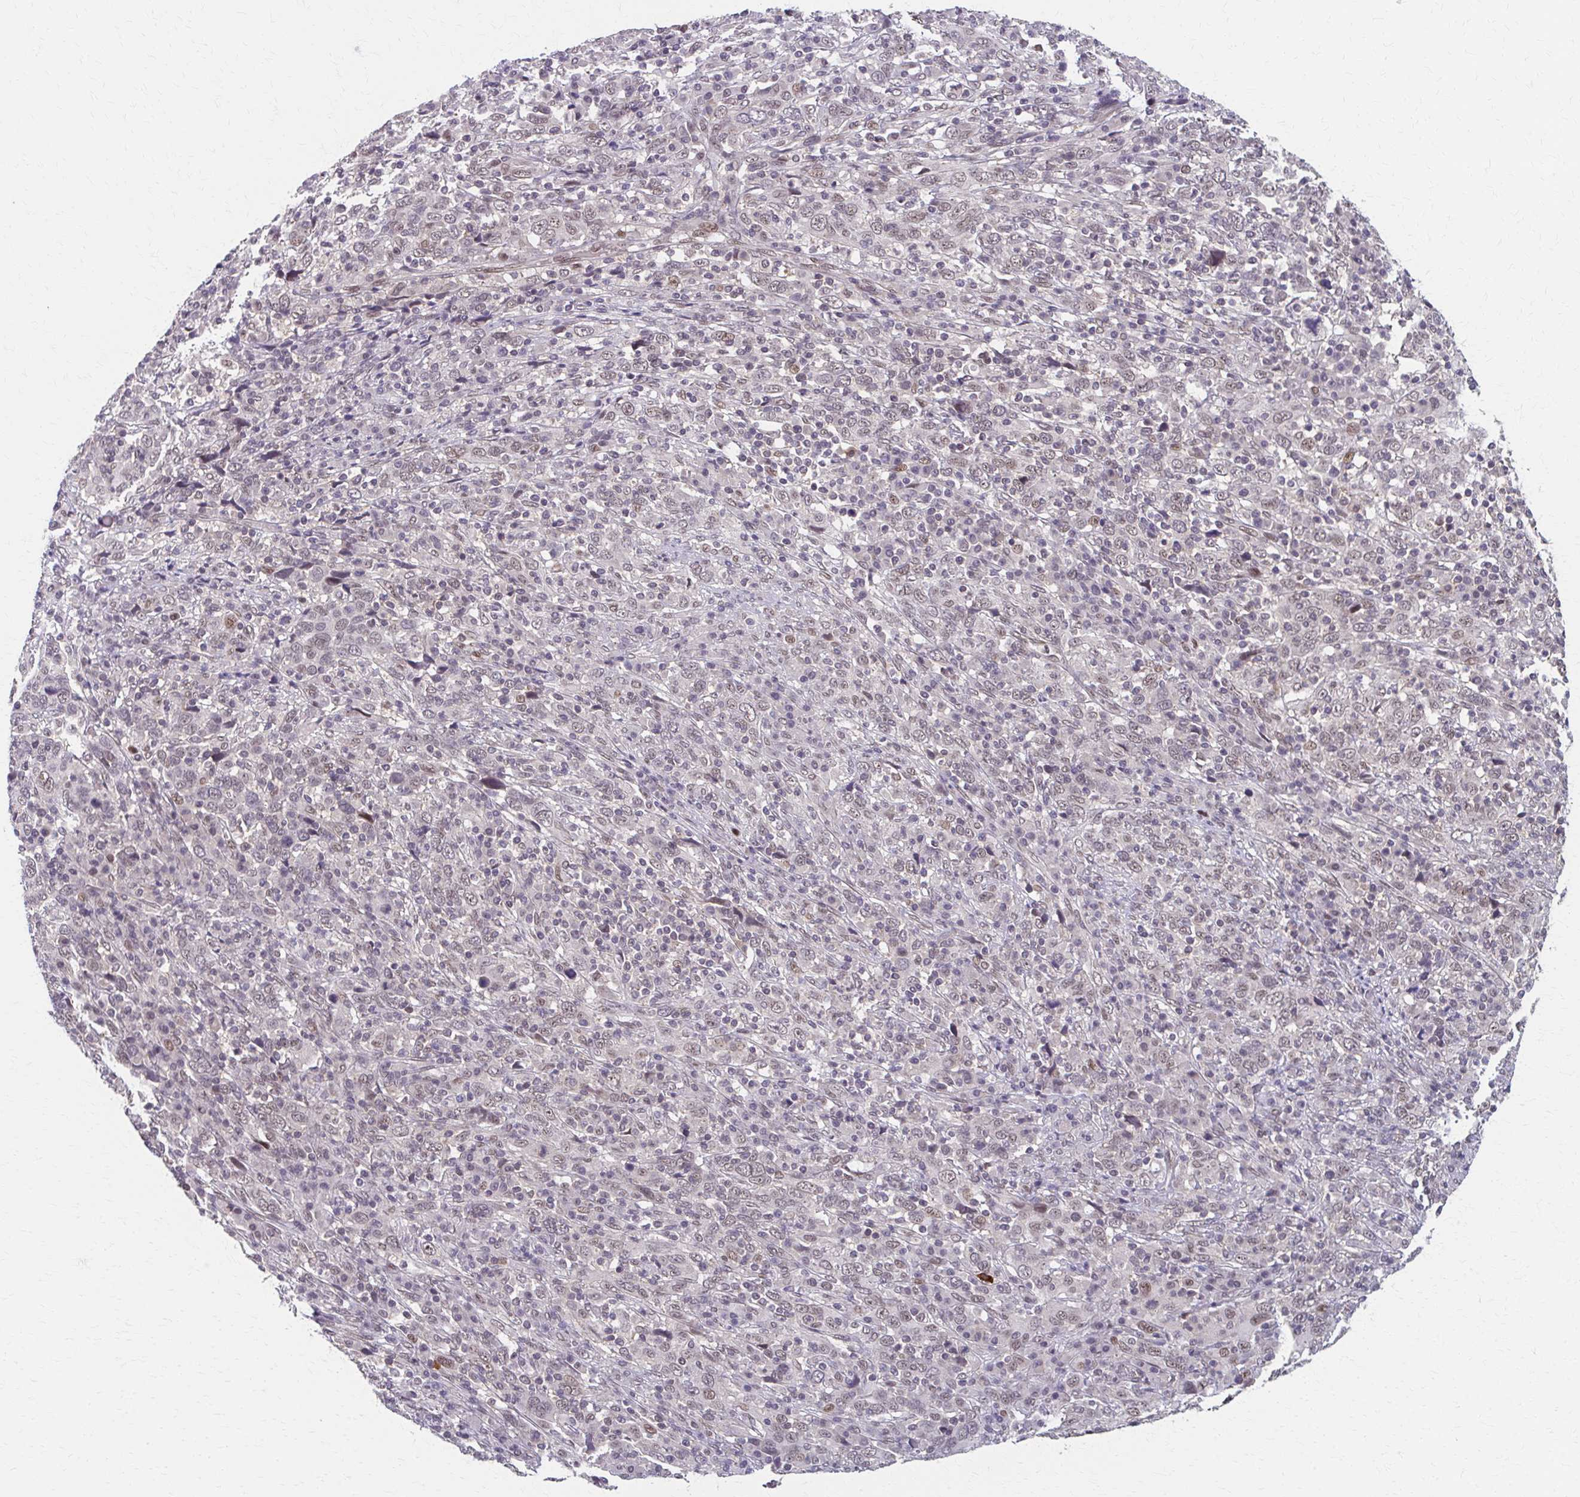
{"staining": {"intensity": "weak", "quantity": "25%-75%", "location": "nuclear"}, "tissue": "cervical cancer", "cell_type": "Tumor cells", "image_type": "cancer", "snomed": [{"axis": "morphology", "description": "Squamous cell carcinoma, NOS"}, {"axis": "topography", "description": "Cervix"}], "caption": "Immunohistochemistry (IHC) histopathology image of neoplastic tissue: cervical cancer (squamous cell carcinoma) stained using immunohistochemistry (IHC) displays low levels of weak protein expression localized specifically in the nuclear of tumor cells, appearing as a nuclear brown color.", "gene": "SETBP1", "patient": {"sex": "female", "age": 46}}